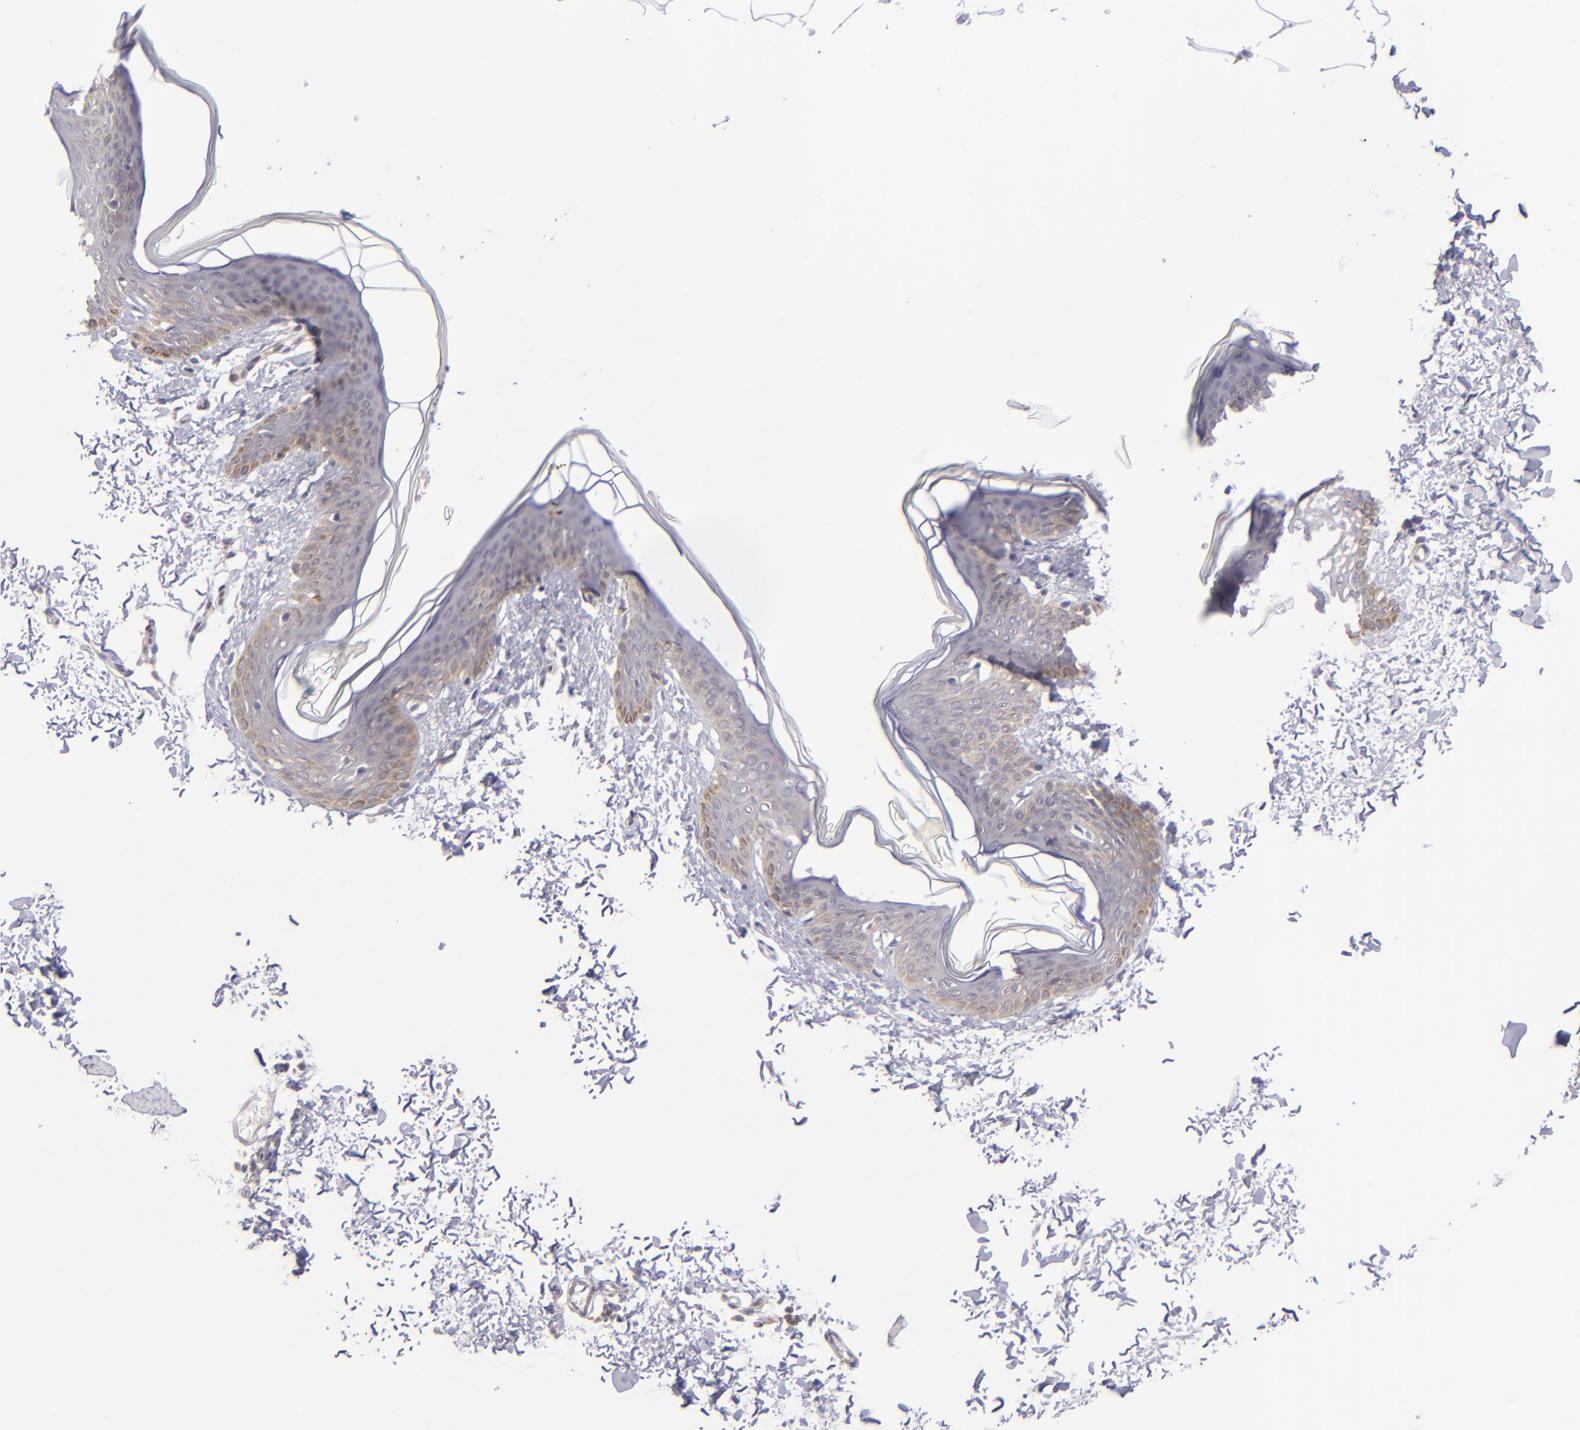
{"staining": {"intensity": "weak", "quantity": "25%-75%", "location": "cytoplasmic/membranous"}, "tissue": "skin", "cell_type": "Fibroblasts", "image_type": "normal", "snomed": [{"axis": "morphology", "description": "Normal tissue, NOS"}, {"axis": "topography", "description": "Skin"}], "caption": "Unremarkable skin demonstrates weak cytoplasmic/membranous positivity in approximately 25%-75% of fibroblasts, visualized by immunohistochemistry.", "gene": "PTPN13", "patient": {"sex": "female", "age": 17}}